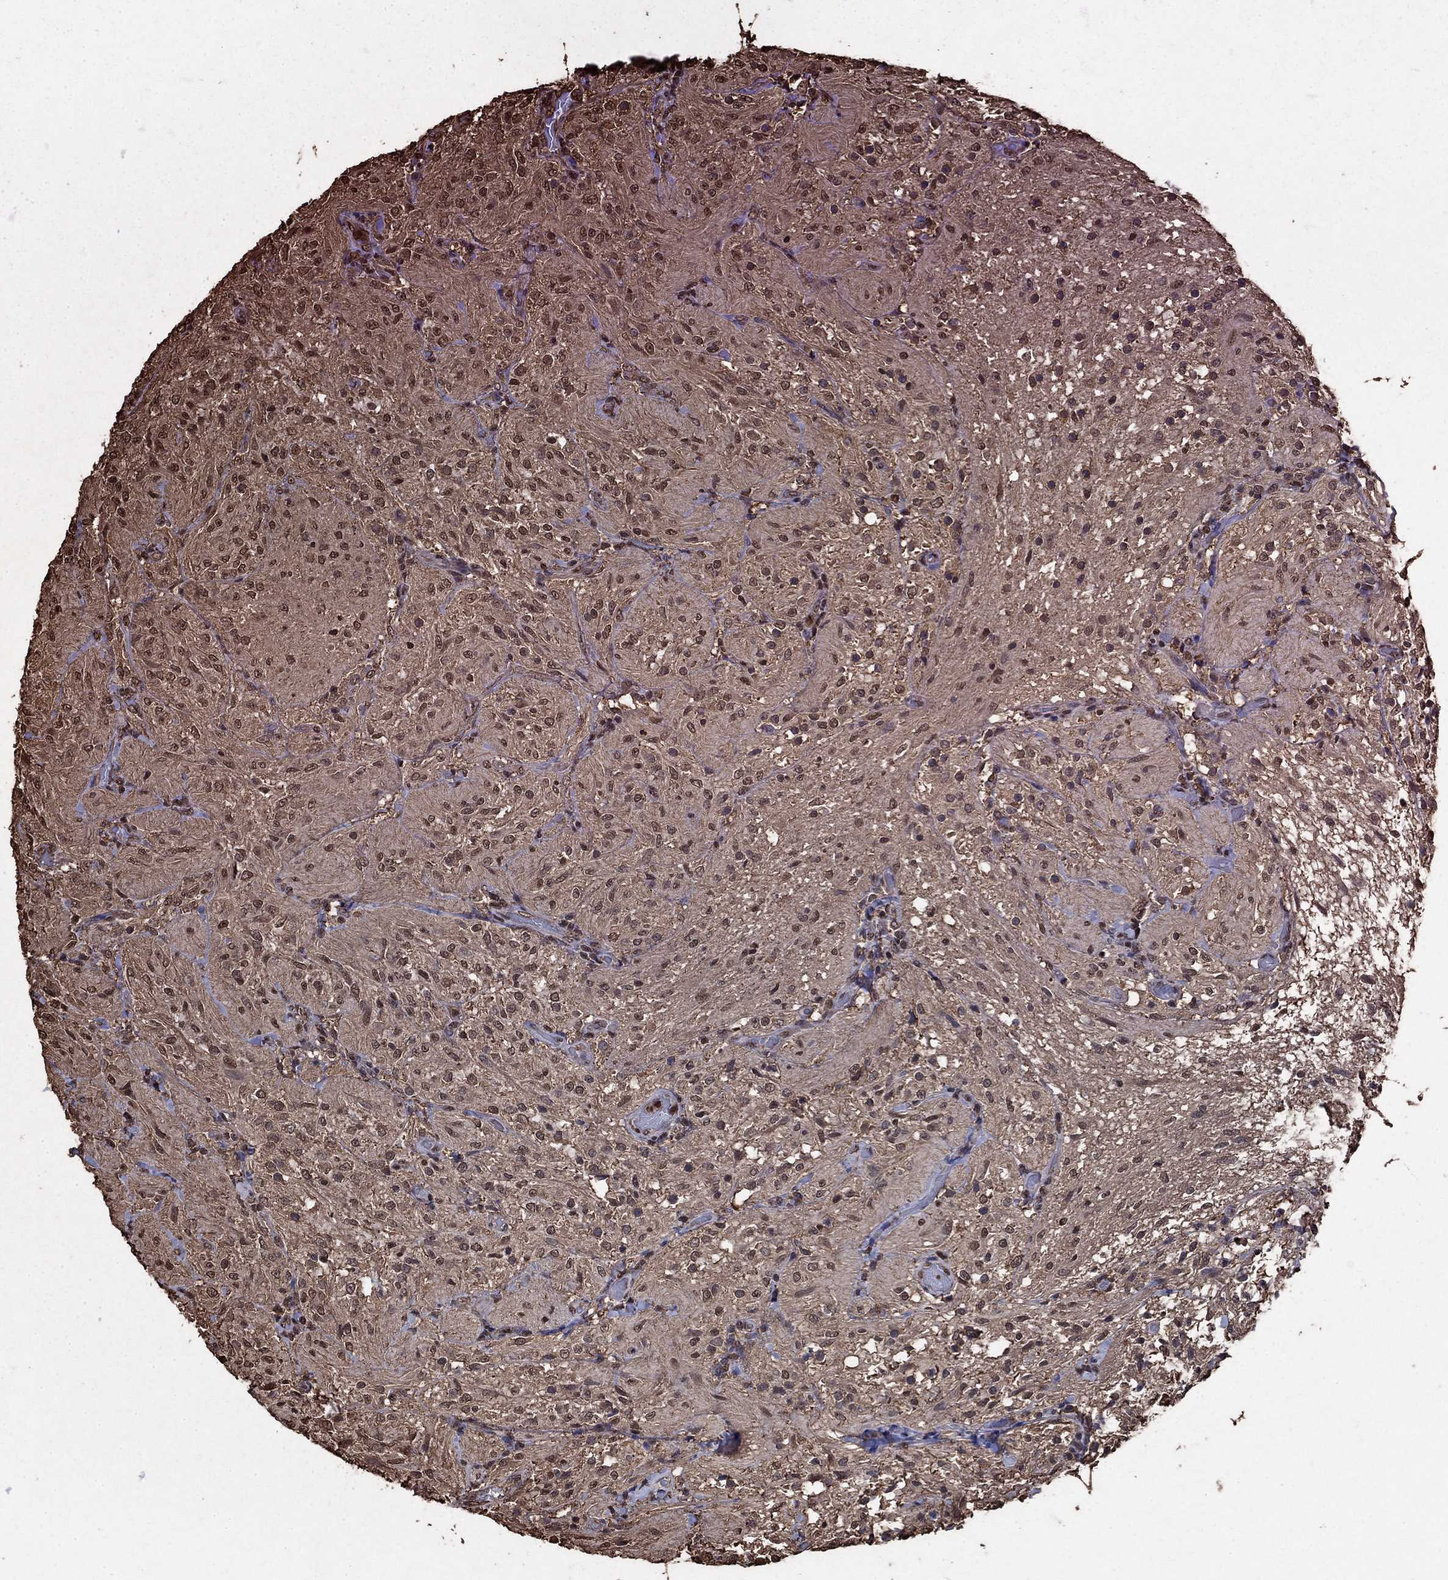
{"staining": {"intensity": "weak", "quantity": "<25%", "location": "nuclear"}, "tissue": "glioma", "cell_type": "Tumor cells", "image_type": "cancer", "snomed": [{"axis": "morphology", "description": "Glioma, malignant, Low grade"}, {"axis": "topography", "description": "Brain"}], "caption": "IHC image of neoplastic tissue: glioma stained with DAB (3,3'-diaminobenzidine) displays no significant protein expression in tumor cells.", "gene": "GAPDH", "patient": {"sex": "male", "age": 3}}